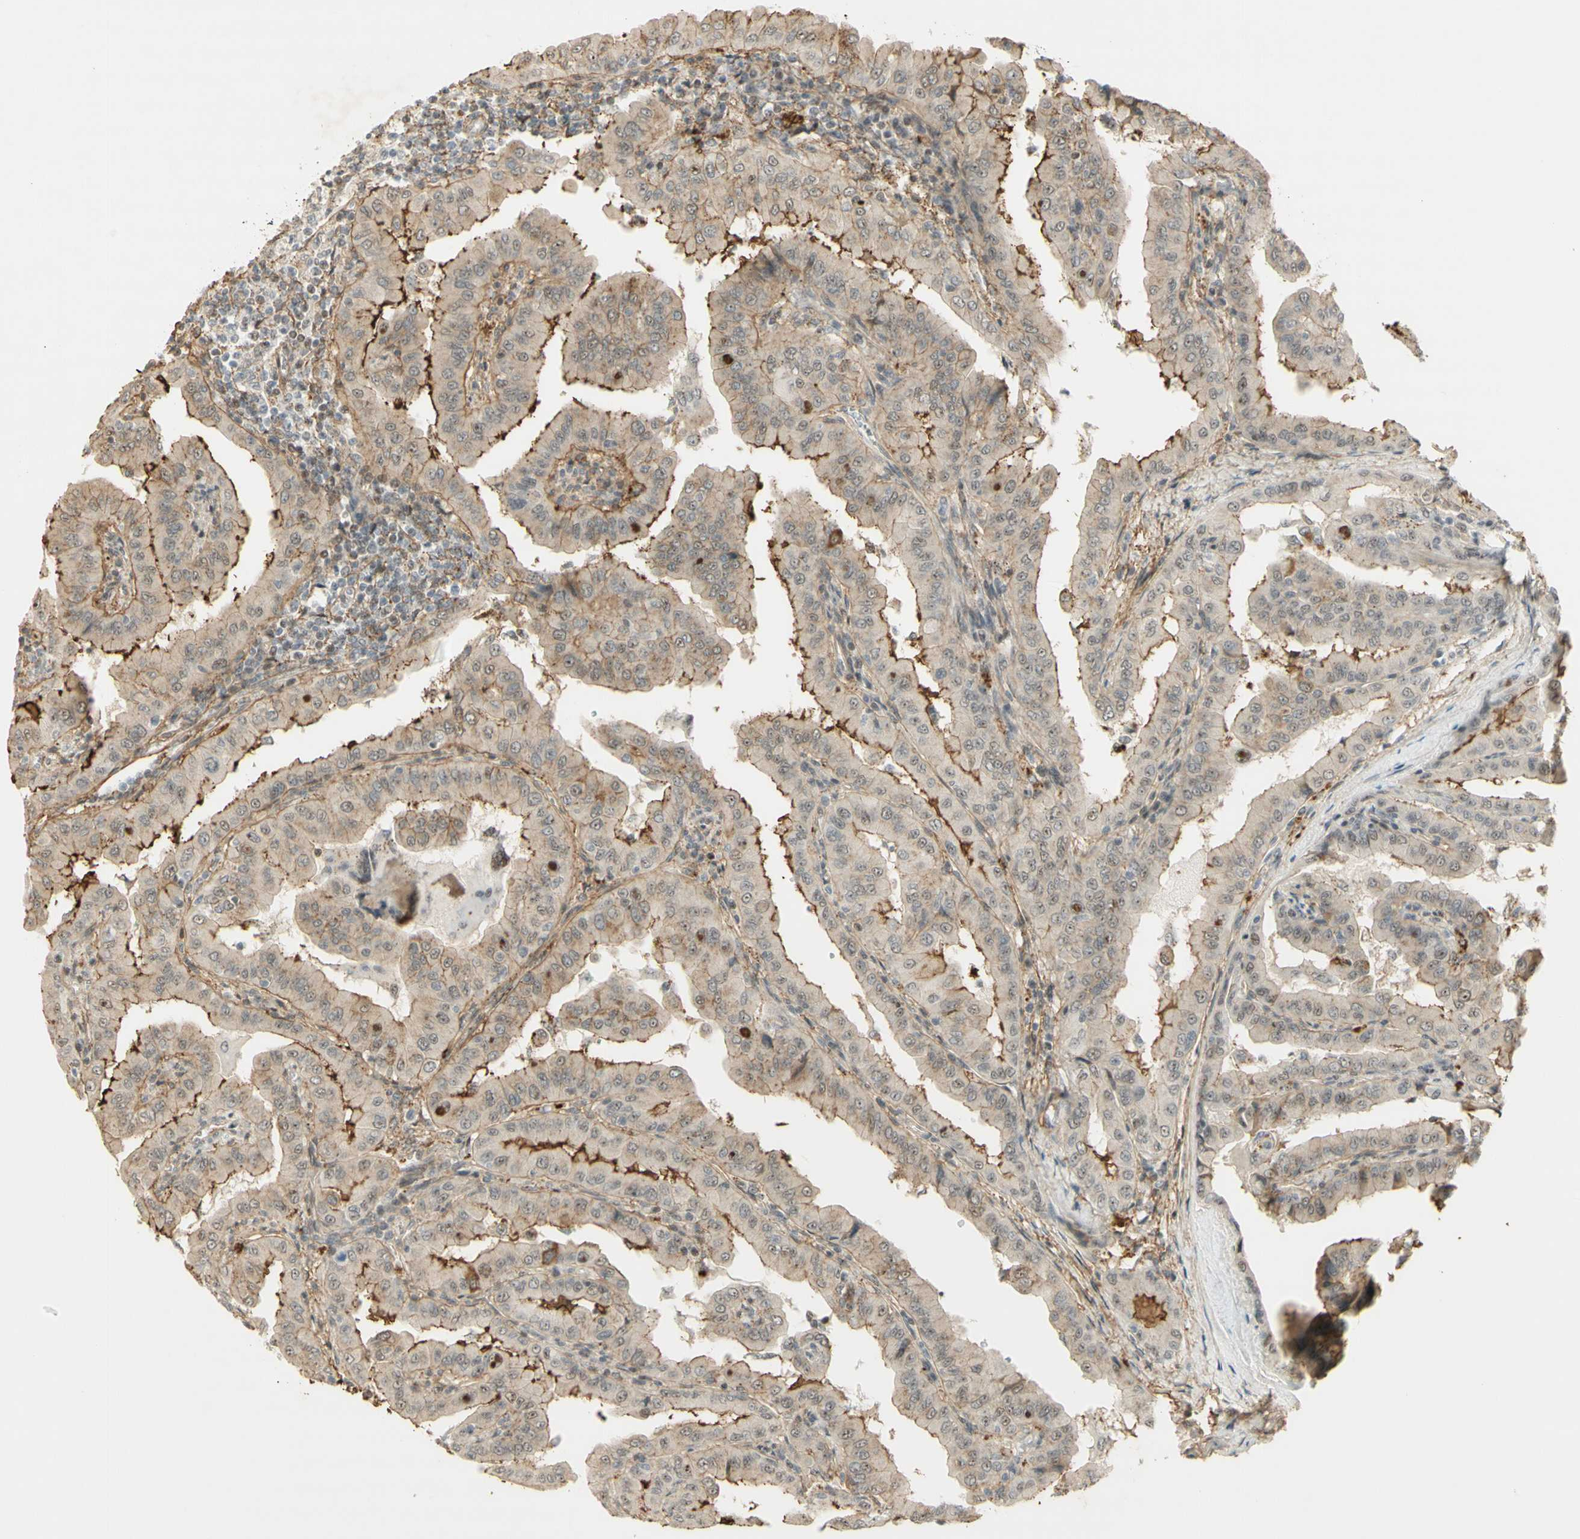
{"staining": {"intensity": "moderate", "quantity": "25%-75%", "location": "cytoplasmic/membranous"}, "tissue": "thyroid cancer", "cell_type": "Tumor cells", "image_type": "cancer", "snomed": [{"axis": "morphology", "description": "Papillary adenocarcinoma, NOS"}, {"axis": "topography", "description": "Thyroid gland"}], "caption": "There is medium levels of moderate cytoplasmic/membranous positivity in tumor cells of thyroid cancer, as demonstrated by immunohistochemical staining (brown color).", "gene": "IRF1", "patient": {"sex": "male", "age": 33}}